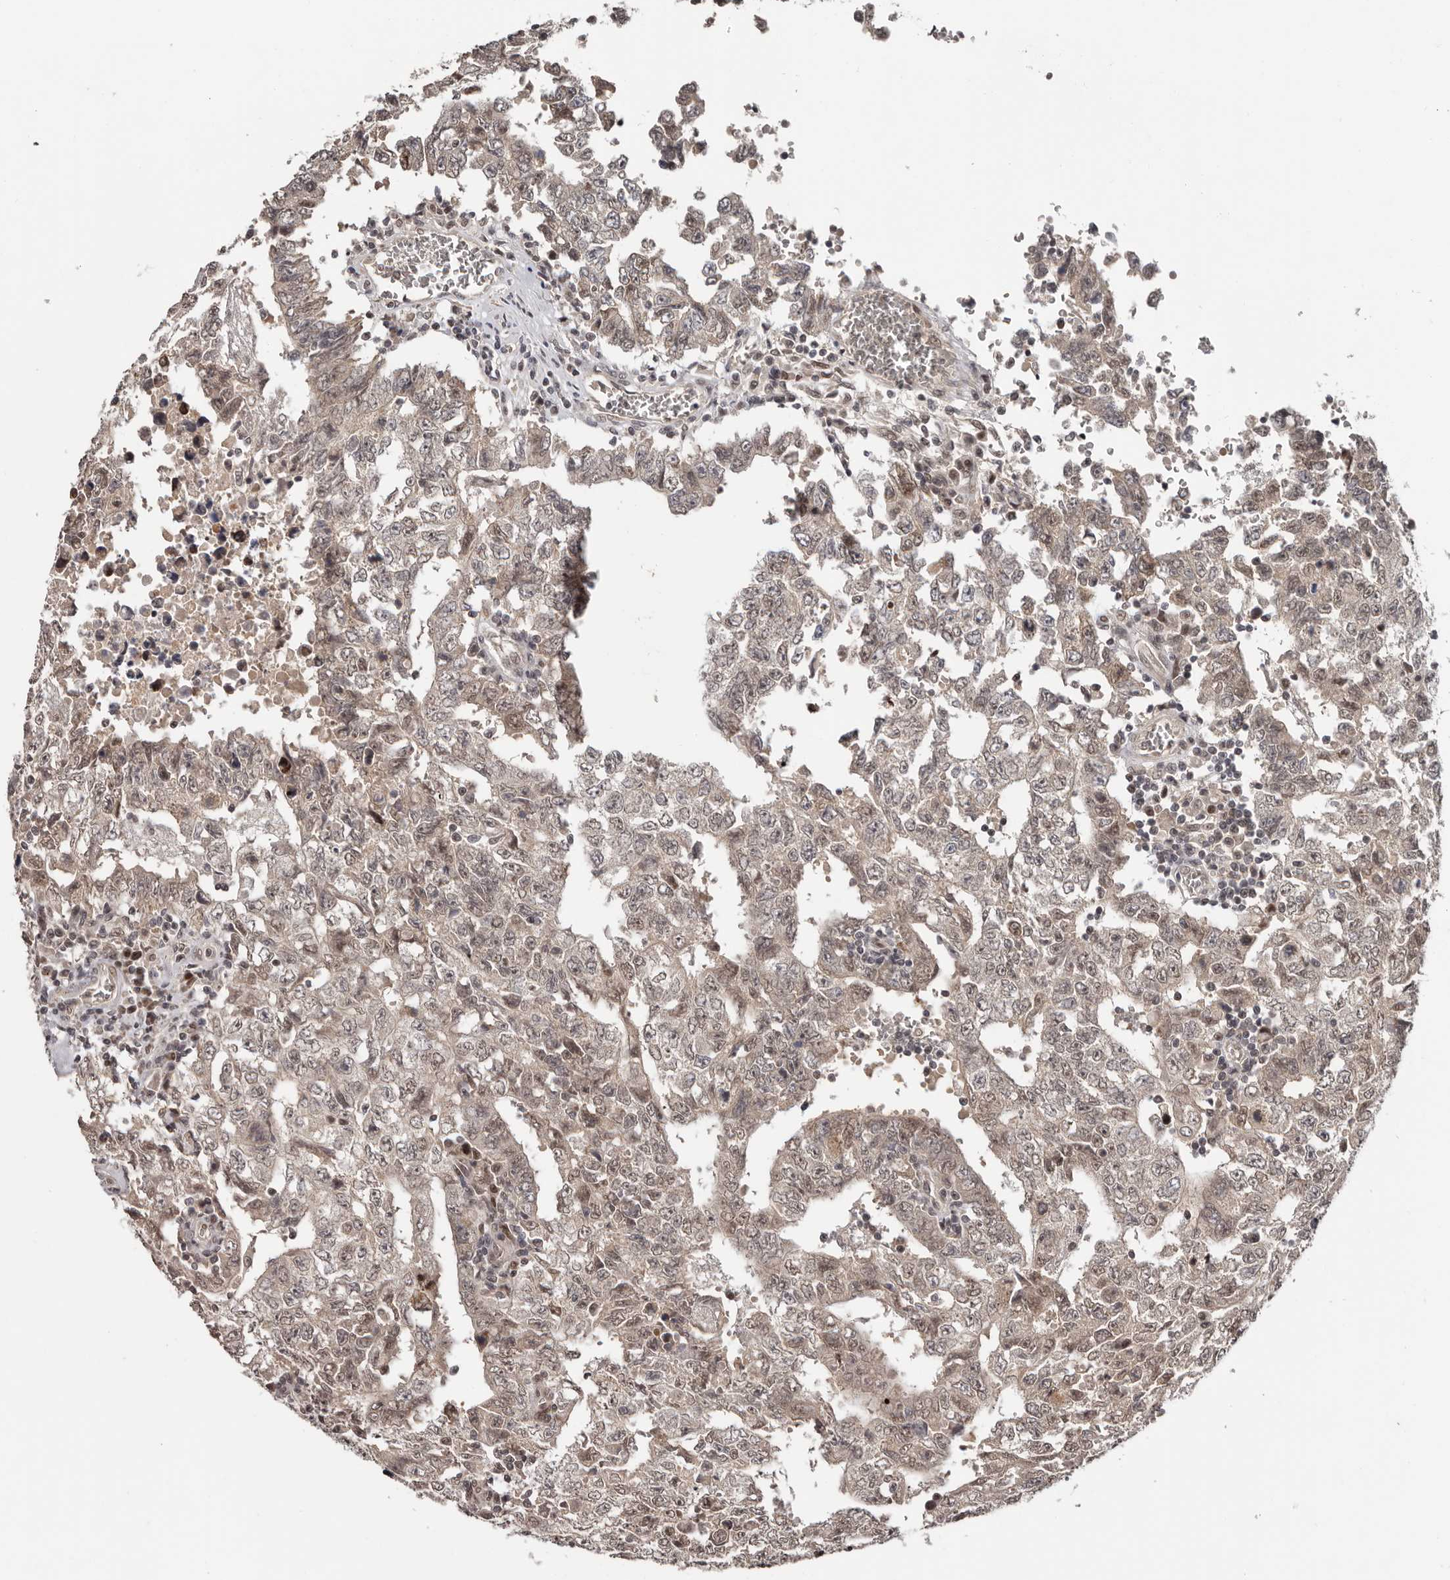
{"staining": {"intensity": "weak", "quantity": "25%-75%", "location": "cytoplasmic/membranous,nuclear"}, "tissue": "testis cancer", "cell_type": "Tumor cells", "image_type": "cancer", "snomed": [{"axis": "morphology", "description": "Carcinoma, Embryonal, NOS"}, {"axis": "topography", "description": "Testis"}], "caption": "Immunohistochemical staining of human testis cancer reveals low levels of weak cytoplasmic/membranous and nuclear protein positivity in approximately 25%-75% of tumor cells.", "gene": "TBX5", "patient": {"sex": "male", "age": 26}}